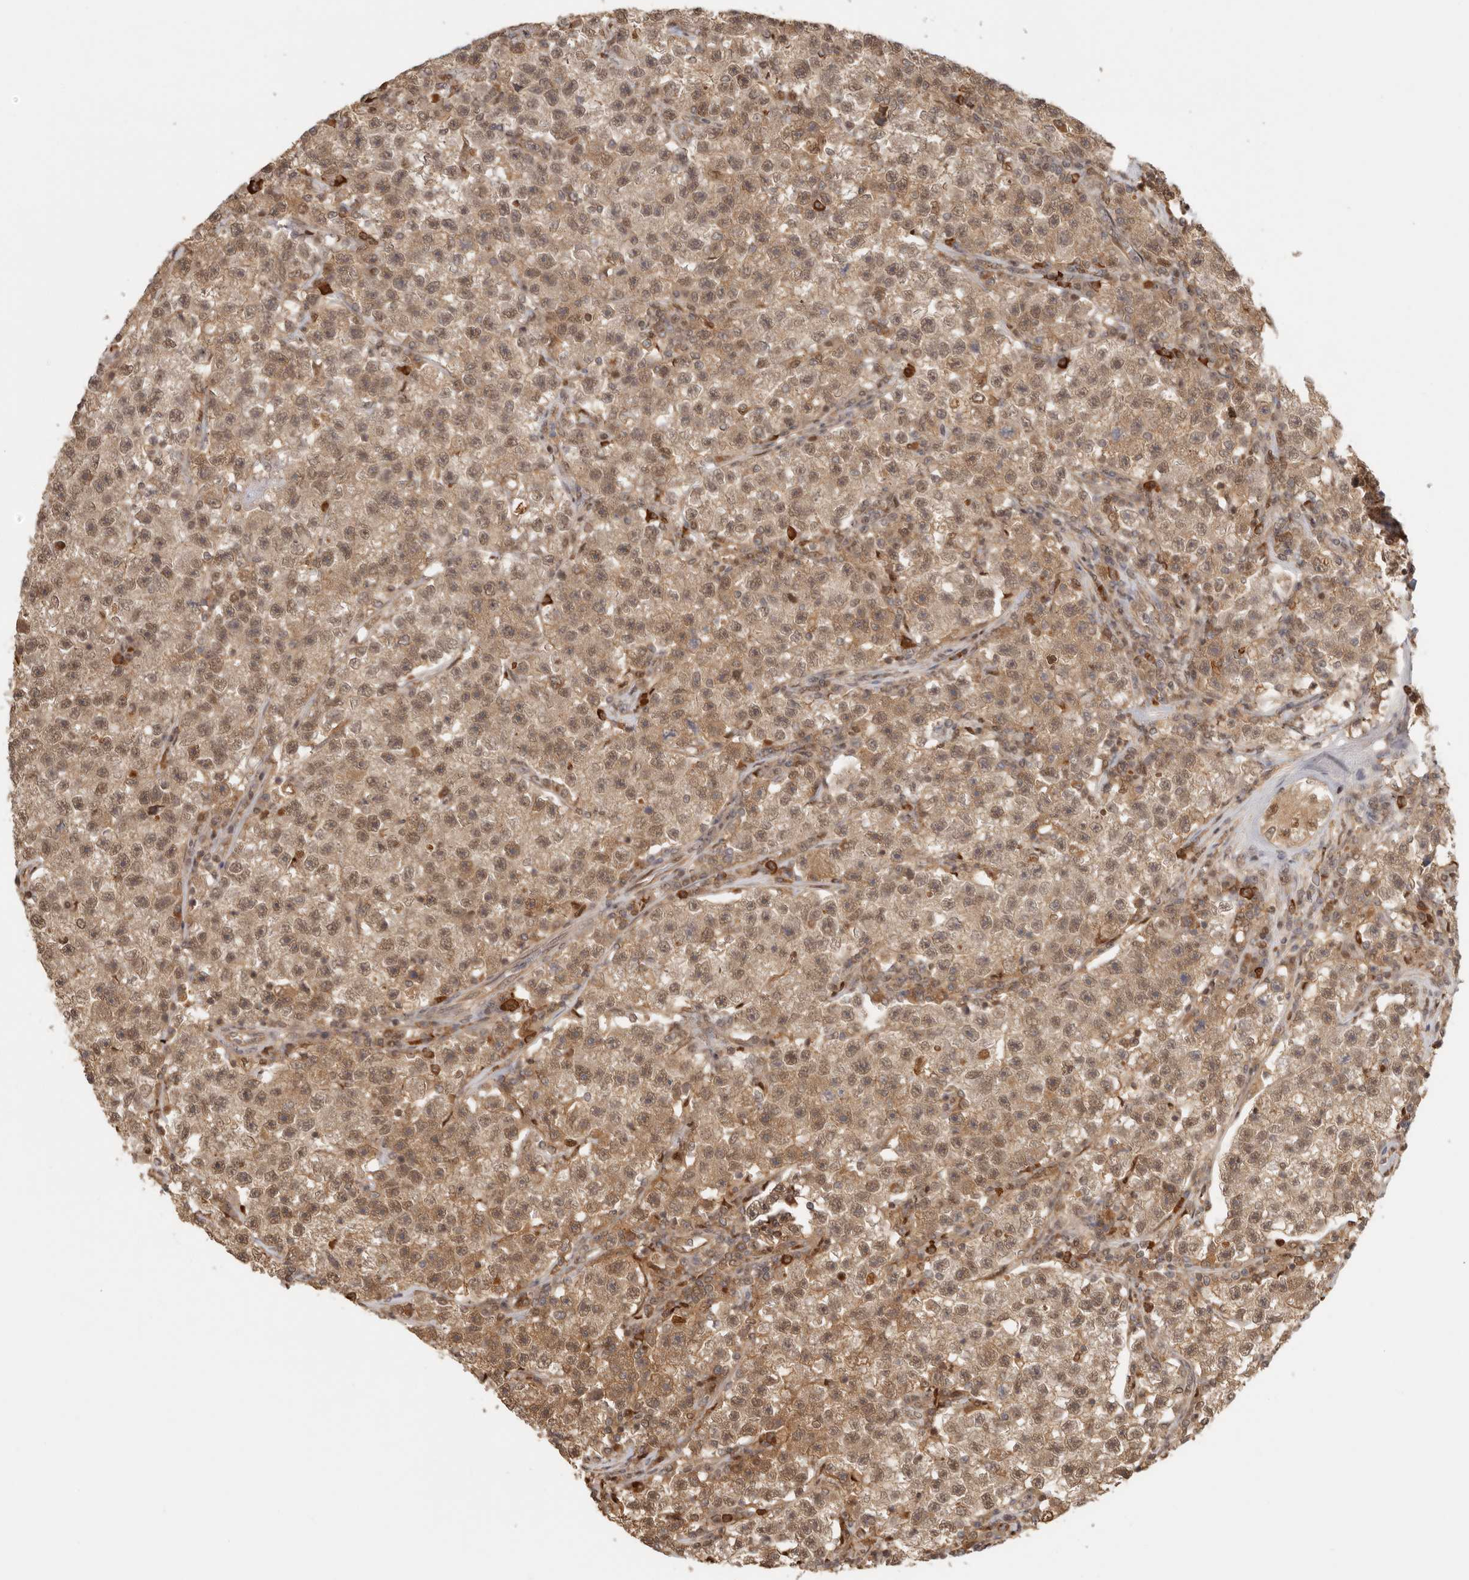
{"staining": {"intensity": "moderate", "quantity": ">75%", "location": "cytoplasmic/membranous,nuclear"}, "tissue": "testis cancer", "cell_type": "Tumor cells", "image_type": "cancer", "snomed": [{"axis": "morphology", "description": "Seminoma, NOS"}, {"axis": "topography", "description": "Testis"}], "caption": "Immunohistochemistry (IHC) image of neoplastic tissue: human testis cancer stained using IHC demonstrates medium levels of moderate protein expression localized specifically in the cytoplasmic/membranous and nuclear of tumor cells, appearing as a cytoplasmic/membranous and nuclear brown color.", "gene": "PSMA5", "patient": {"sex": "male", "age": 22}}